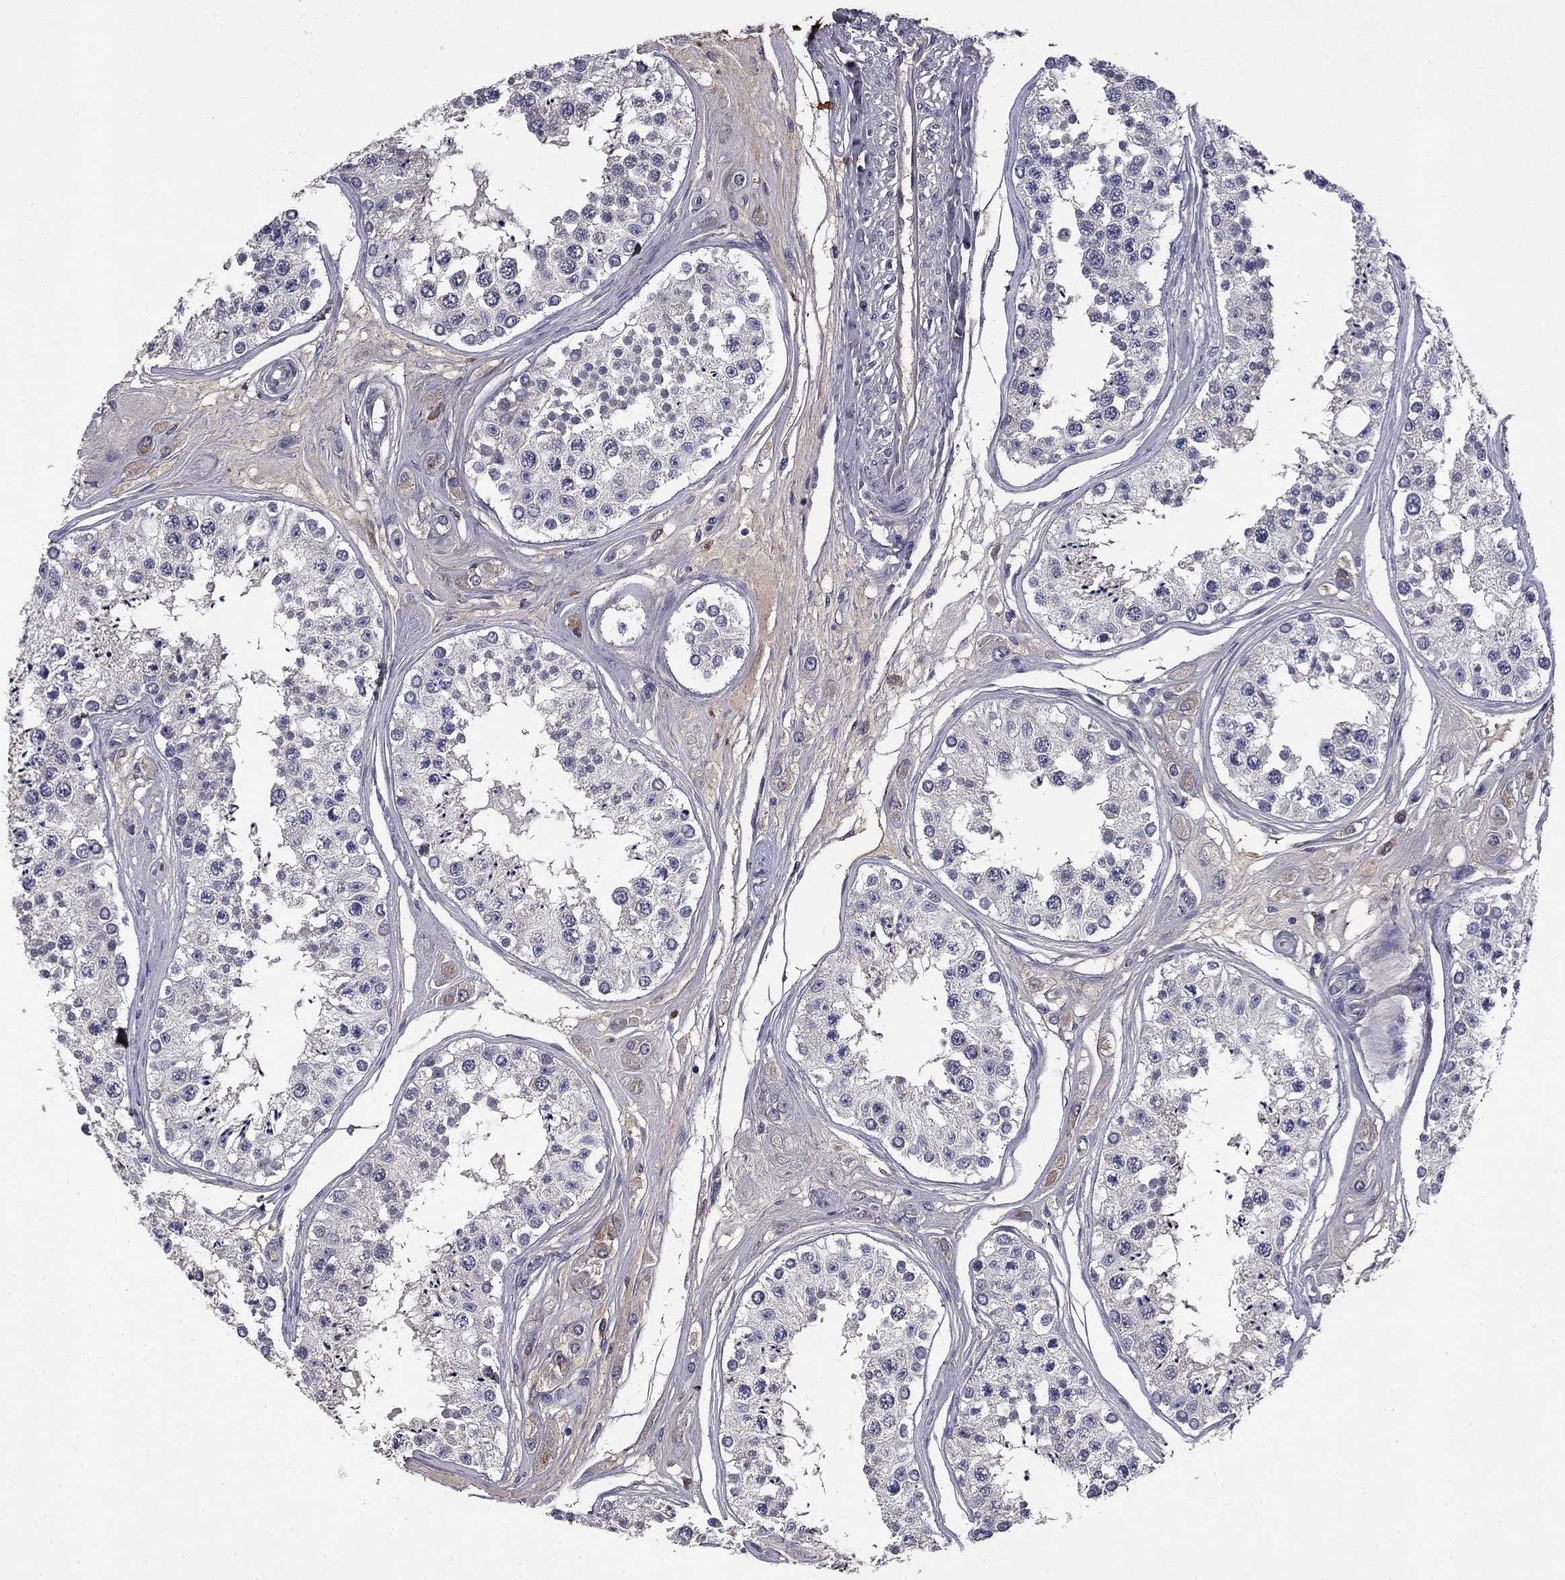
{"staining": {"intensity": "negative", "quantity": "none", "location": "none"}, "tissue": "testis", "cell_type": "Cells in seminiferous ducts", "image_type": "normal", "snomed": [{"axis": "morphology", "description": "Normal tissue, NOS"}, {"axis": "topography", "description": "Testis"}], "caption": "The micrograph displays no significant staining in cells in seminiferous ducts of testis. (DAB immunohistochemistry (IHC) visualized using brightfield microscopy, high magnification).", "gene": "COL2A1", "patient": {"sex": "male", "age": 25}}